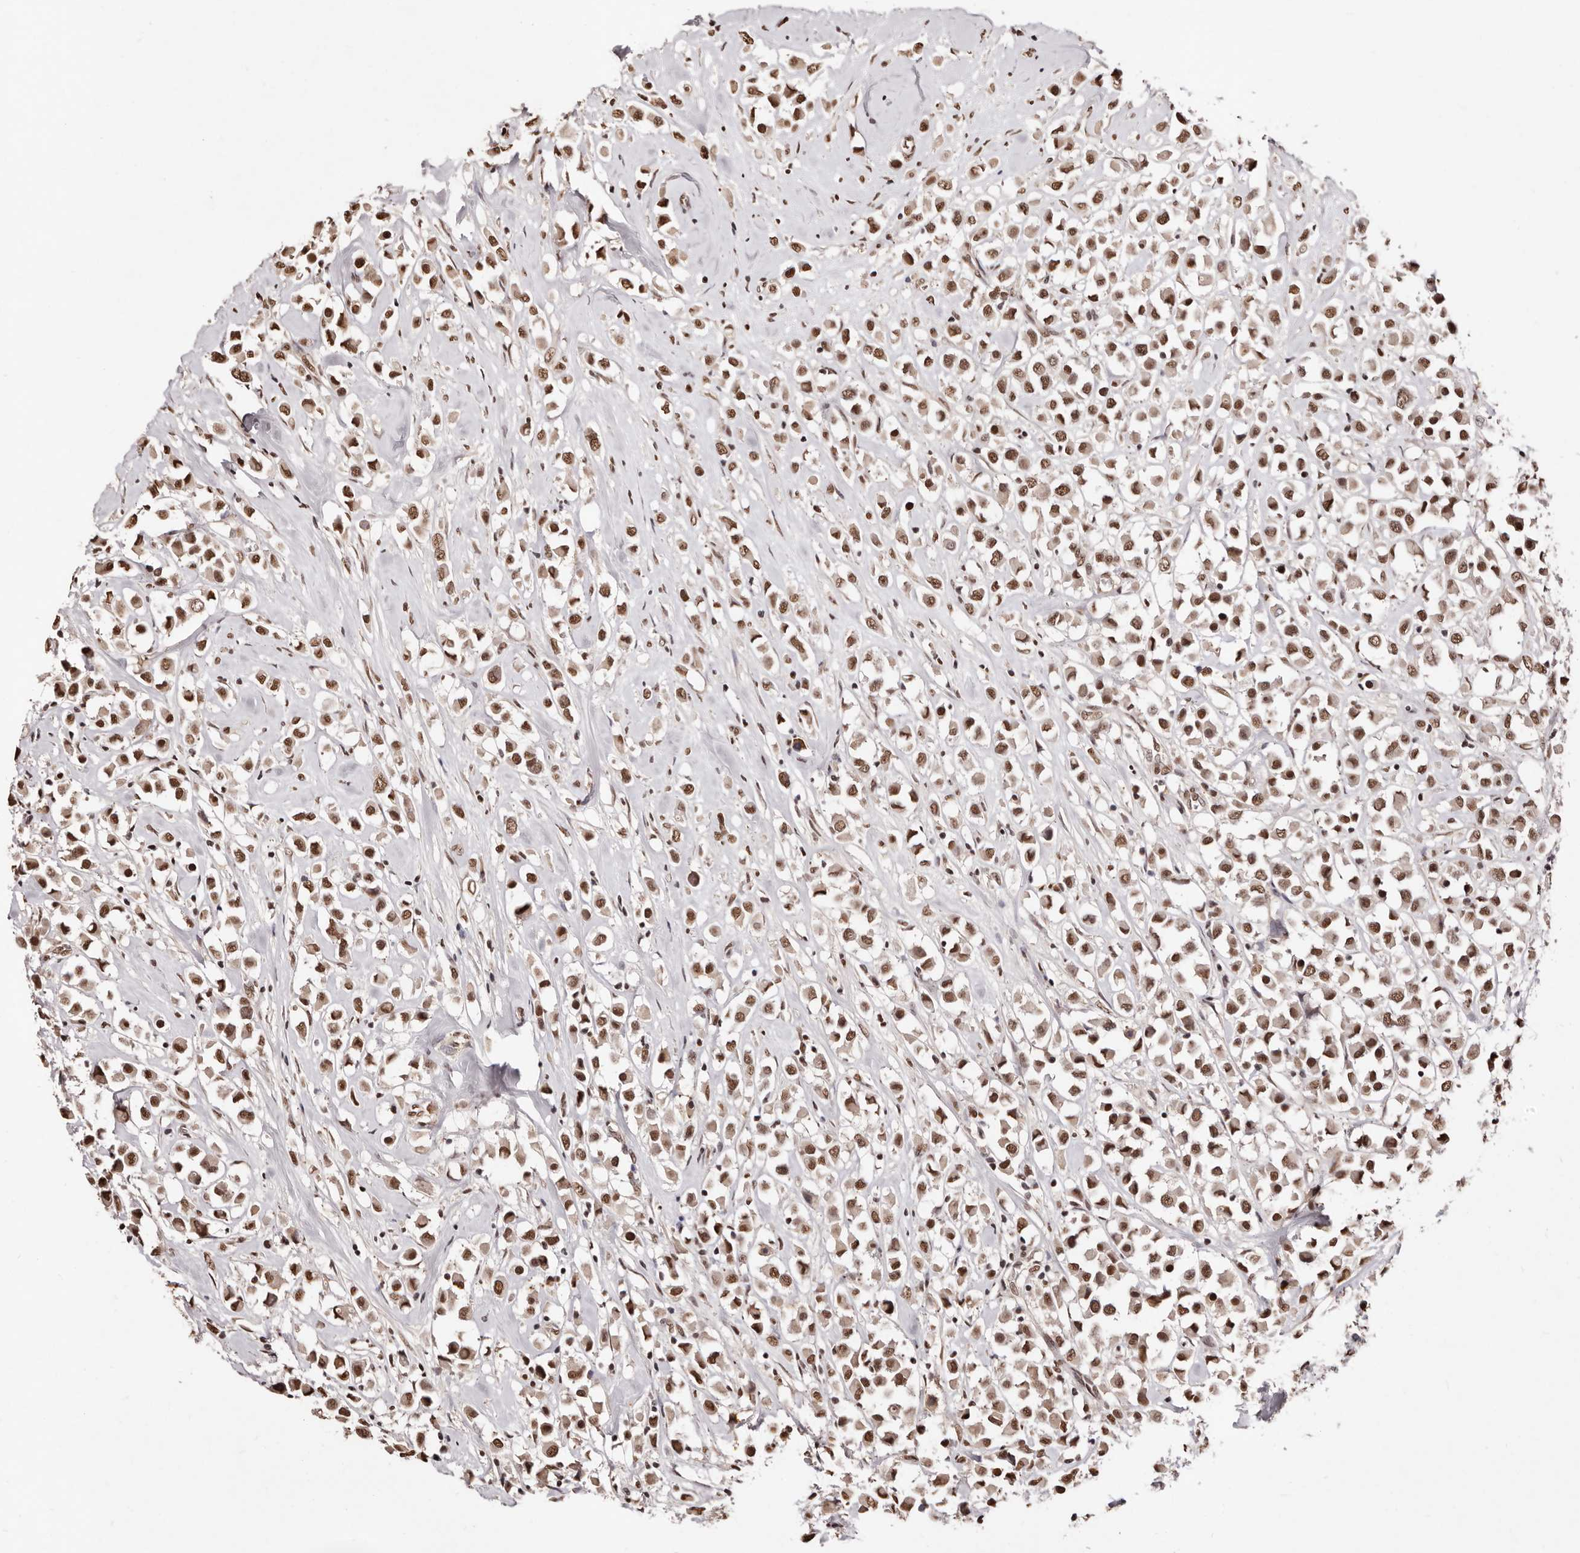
{"staining": {"intensity": "moderate", "quantity": ">75%", "location": "nuclear"}, "tissue": "breast cancer", "cell_type": "Tumor cells", "image_type": "cancer", "snomed": [{"axis": "morphology", "description": "Duct carcinoma"}, {"axis": "topography", "description": "Breast"}], "caption": "Immunohistochemistry photomicrograph of human intraductal carcinoma (breast) stained for a protein (brown), which exhibits medium levels of moderate nuclear positivity in approximately >75% of tumor cells.", "gene": "BICRAL", "patient": {"sex": "female", "age": 61}}